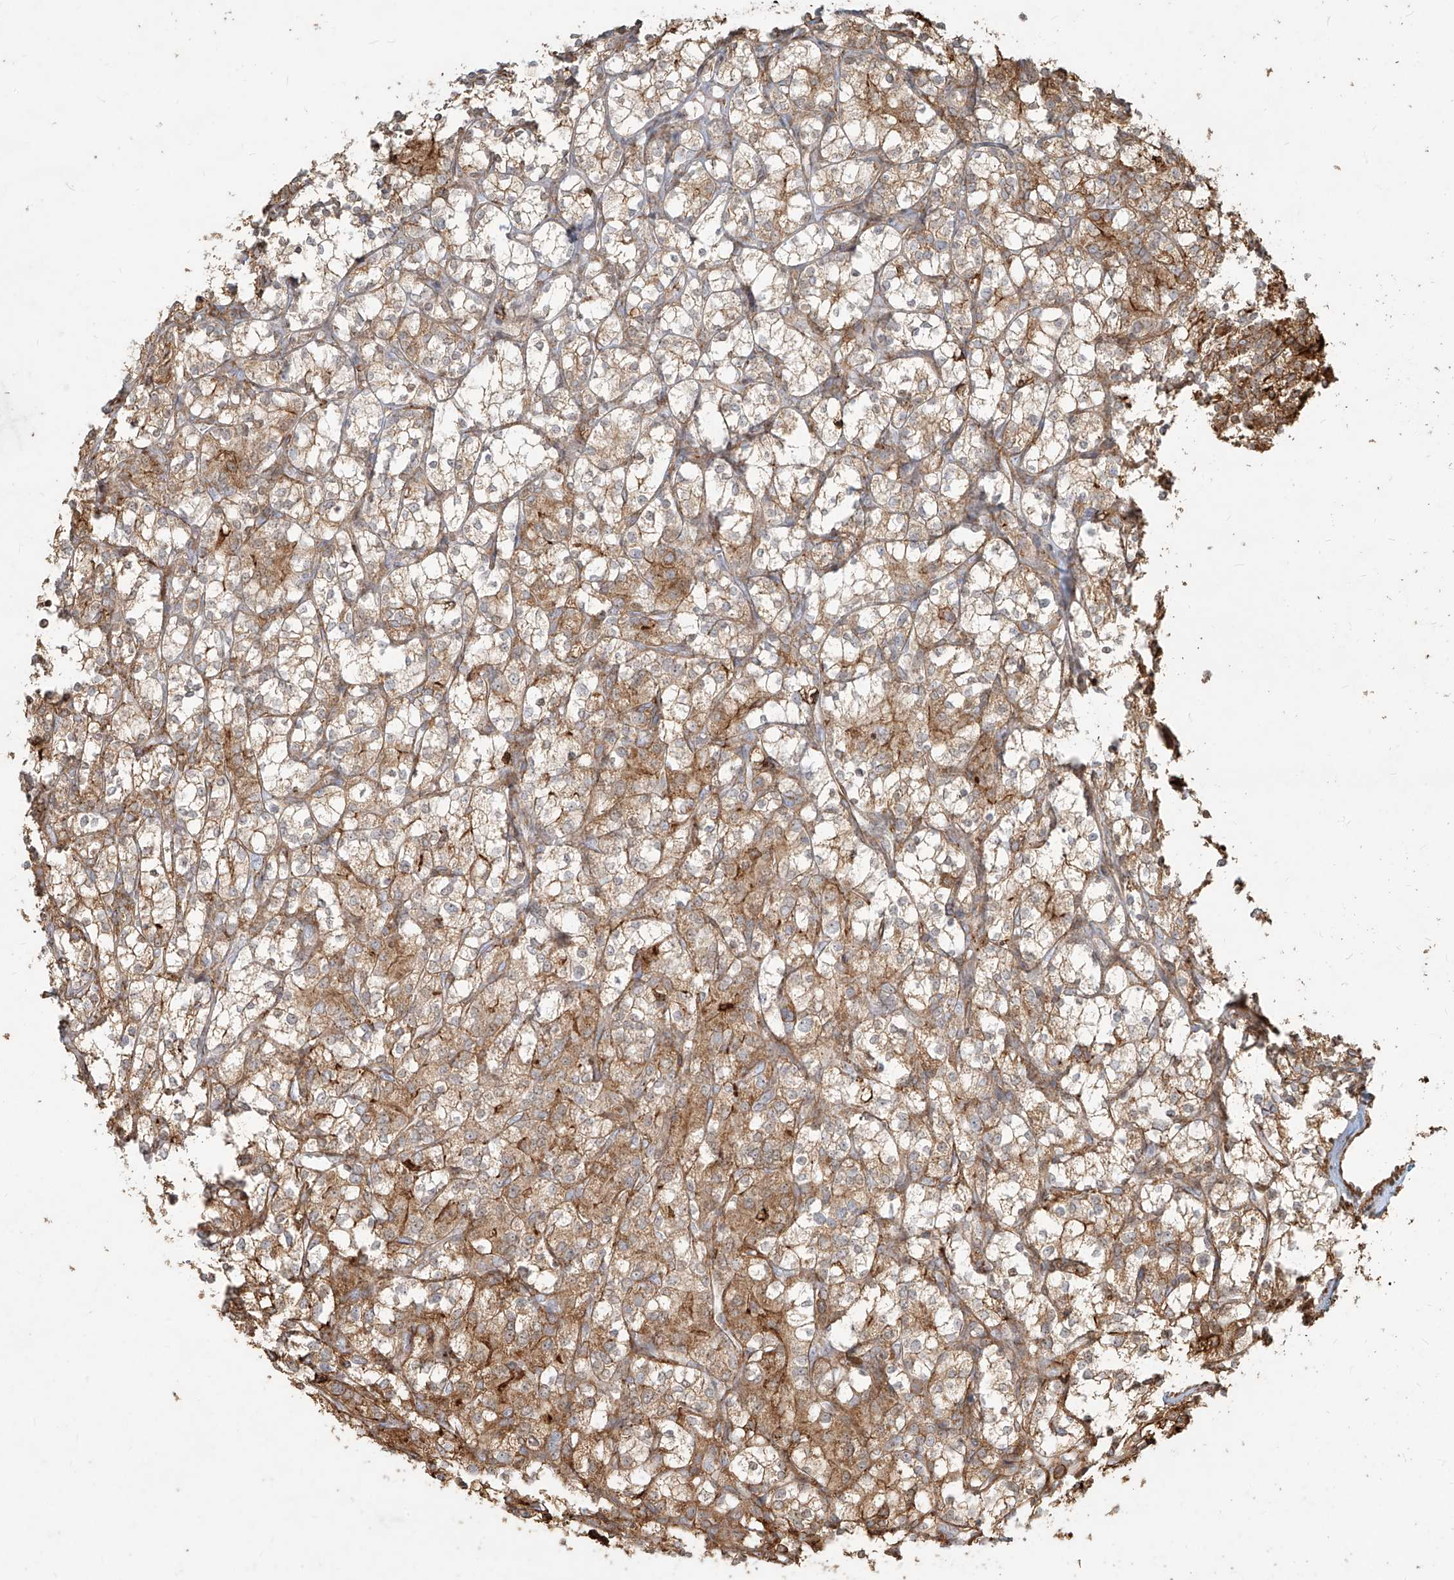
{"staining": {"intensity": "moderate", "quantity": ">75%", "location": "cytoplasmic/membranous"}, "tissue": "renal cancer", "cell_type": "Tumor cells", "image_type": "cancer", "snomed": [{"axis": "morphology", "description": "Adenocarcinoma, NOS"}, {"axis": "topography", "description": "Kidney"}], "caption": "About >75% of tumor cells in human renal cancer exhibit moderate cytoplasmic/membranous protein positivity as visualized by brown immunohistochemical staining.", "gene": "MTX2", "patient": {"sex": "male", "age": 77}}